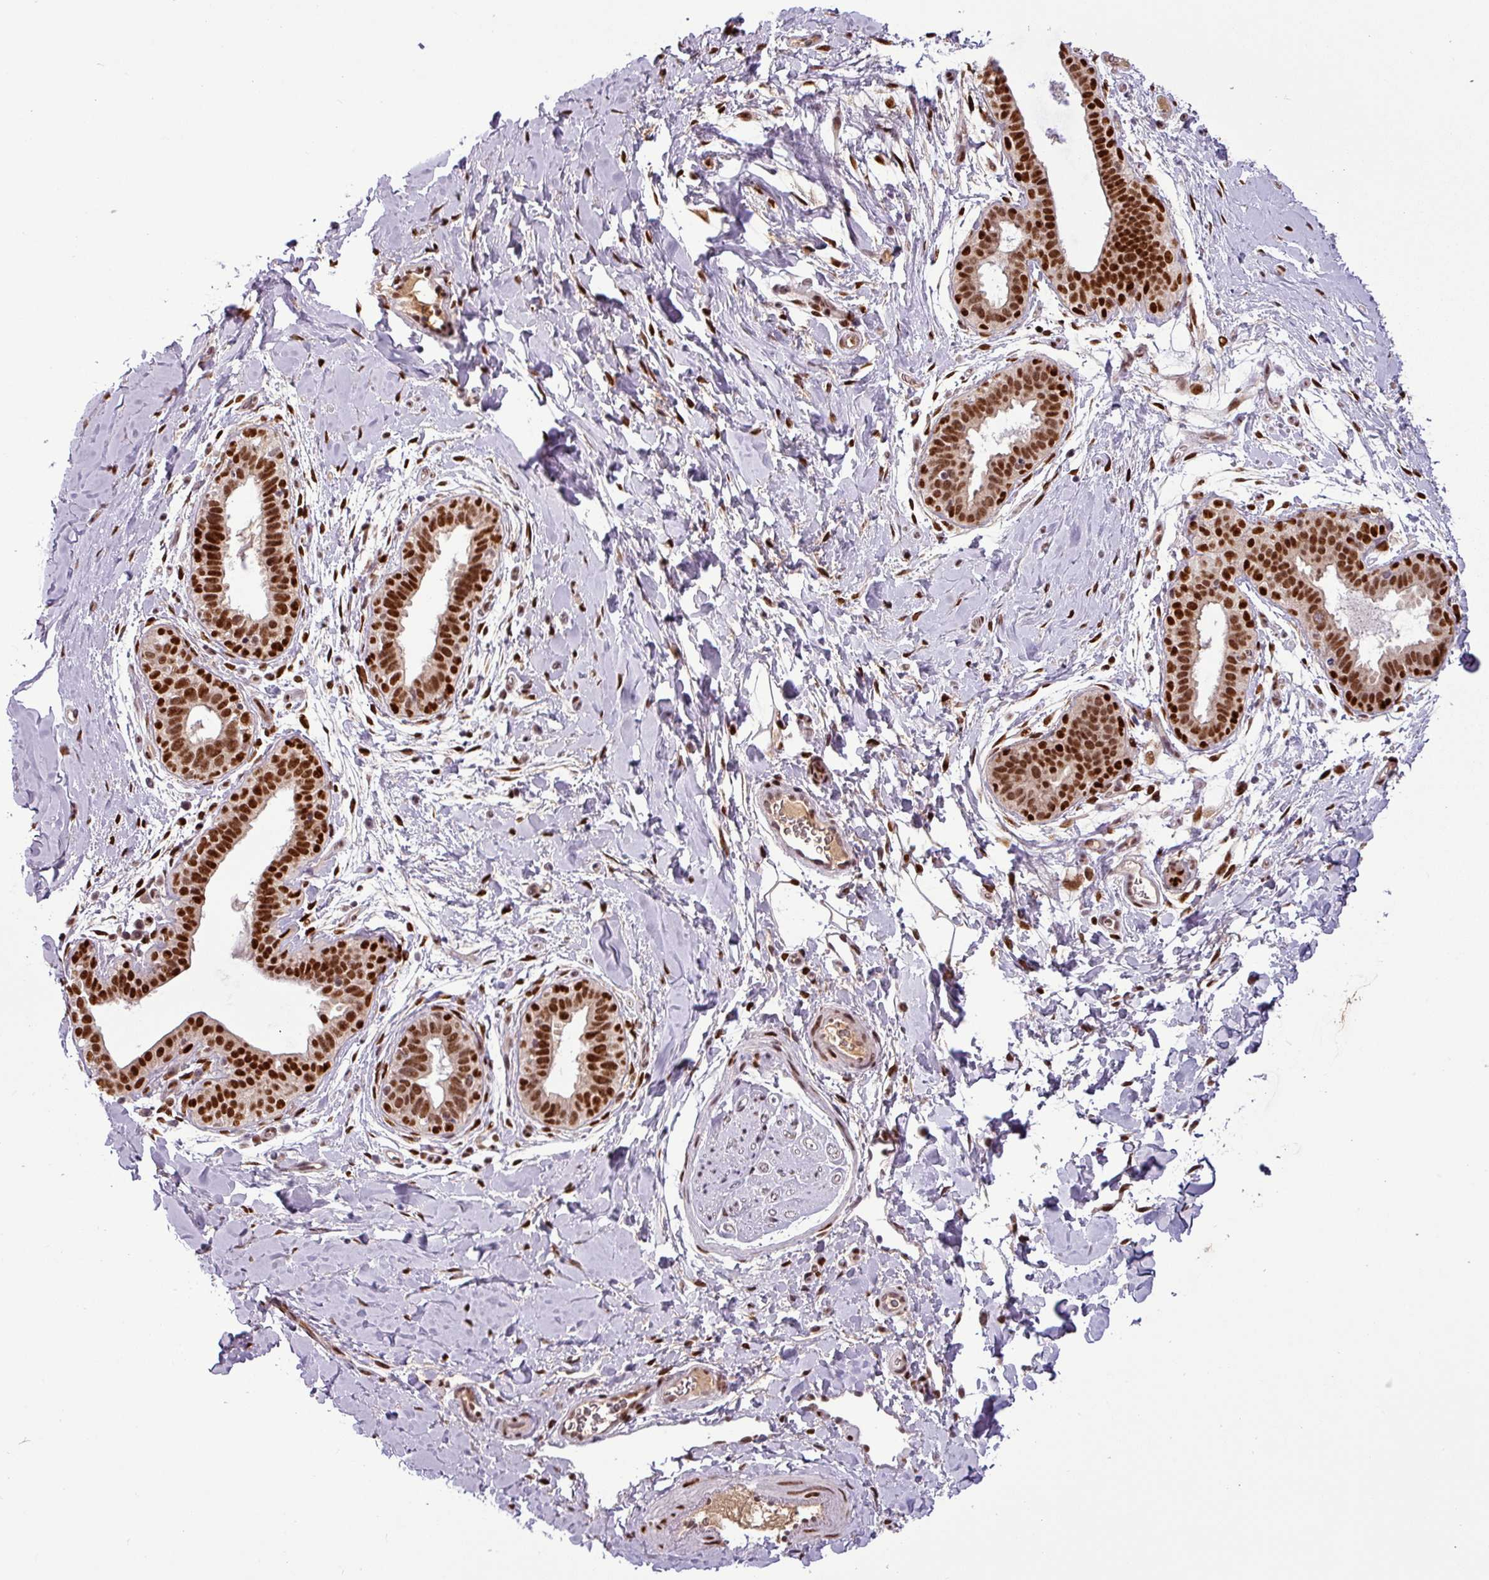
{"staining": {"intensity": "negative", "quantity": "none", "location": "none"}, "tissue": "adipose tissue", "cell_type": "Adipocytes", "image_type": "normal", "snomed": [{"axis": "morphology", "description": "Normal tissue, NOS"}, {"axis": "topography", "description": "Breast"}], "caption": "There is no significant expression in adipocytes of adipose tissue. (Brightfield microscopy of DAB IHC at high magnification).", "gene": "IRF2BPL", "patient": {"sex": "female", "age": 26}}